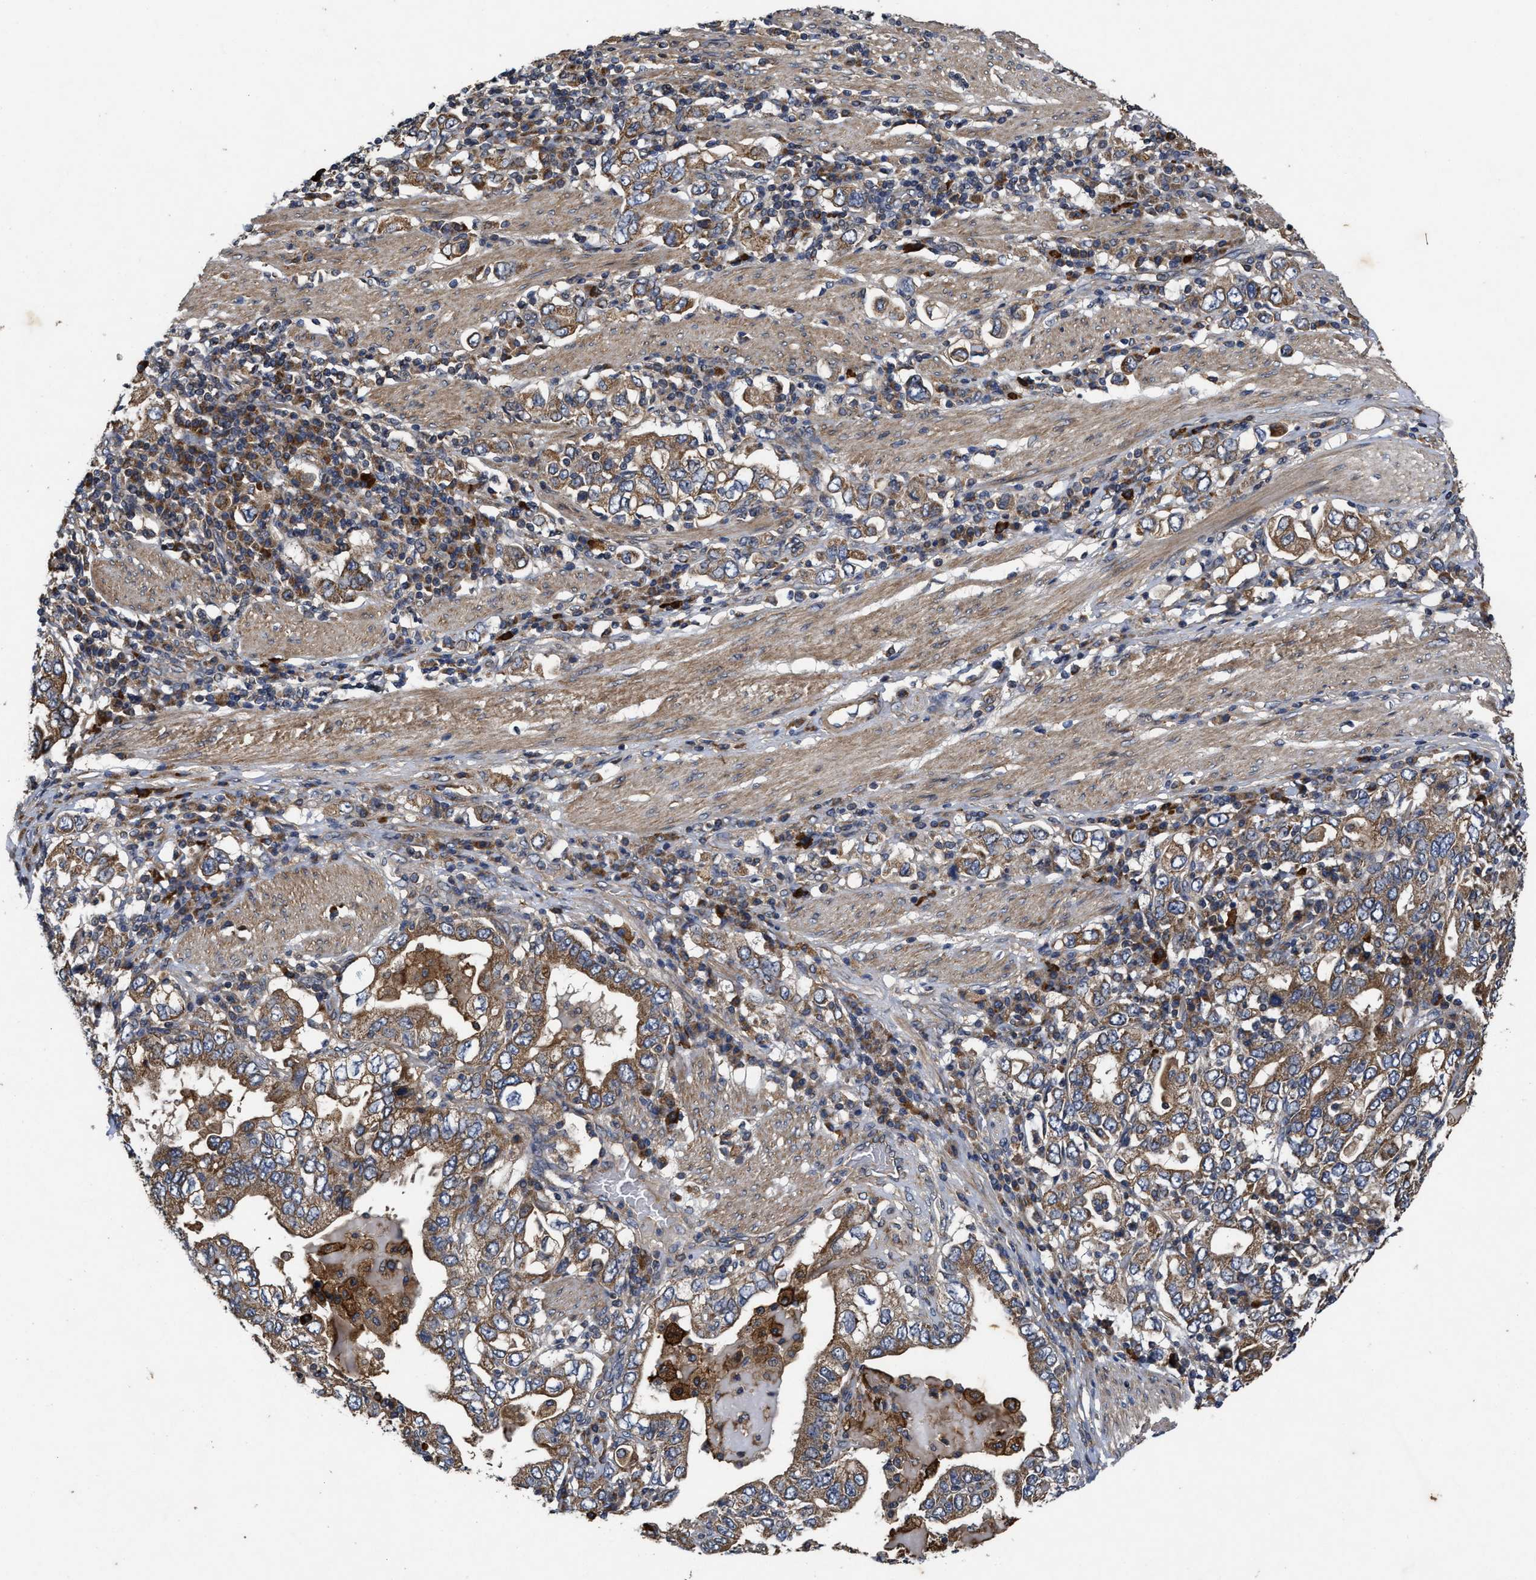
{"staining": {"intensity": "moderate", "quantity": ">75%", "location": "cytoplasmic/membranous"}, "tissue": "stomach cancer", "cell_type": "Tumor cells", "image_type": "cancer", "snomed": [{"axis": "morphology", "description": "Adenocarcinoma, NOS"}, {"axis": "topography", "description": "Stomach, upper"}], "caption": "Tumor cells reveal medium levels of moderate cytoplasmic/membranous positivity in about >75% of cells in human stomach adenocarcinoma.", "gene": "EFNA4", "patient": {"sex": "male", "age": 62}}